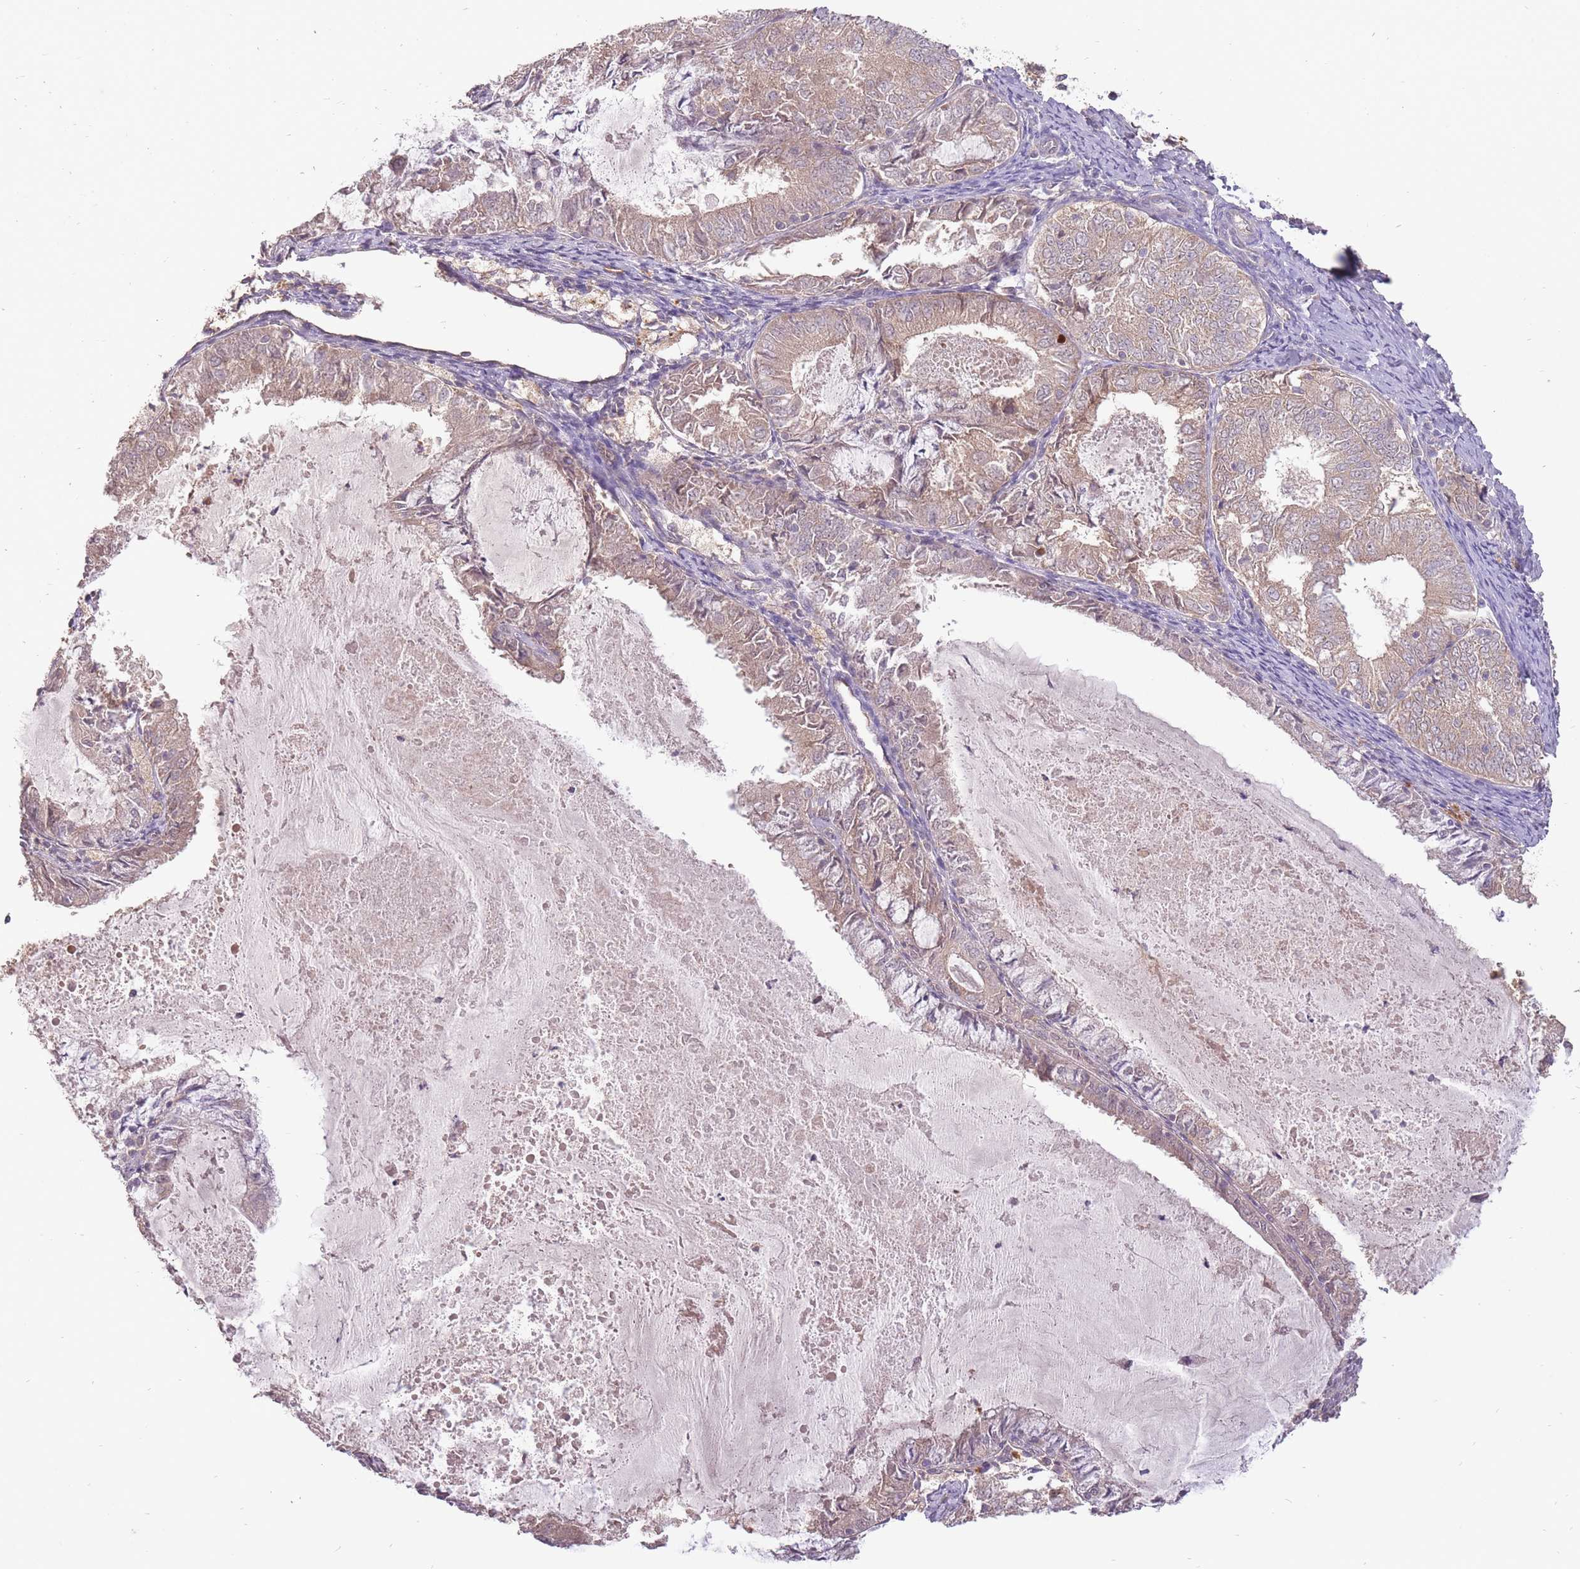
{"staining": {"intensity": "weak", "quantity": "25%-75%", "location": "cytoplasmic/membranous"}, "tissue": "endometrial cancer", "cell_type": "Tumor cells", "image_type": "cancer", "snomed": [{"axis": "morphology", "description": "Adenocarcinoma, NOS"}, {"axis": "topography", "description": "Endometrium"}], "caption": "Adenocarcinoma (endometrial) tissue reveals weak cytoplasmic/membranous staining in approximately 25%-75% of tumor cells", "gene": "LRATD2", "patient": {"sex": "female", "age": 57}}